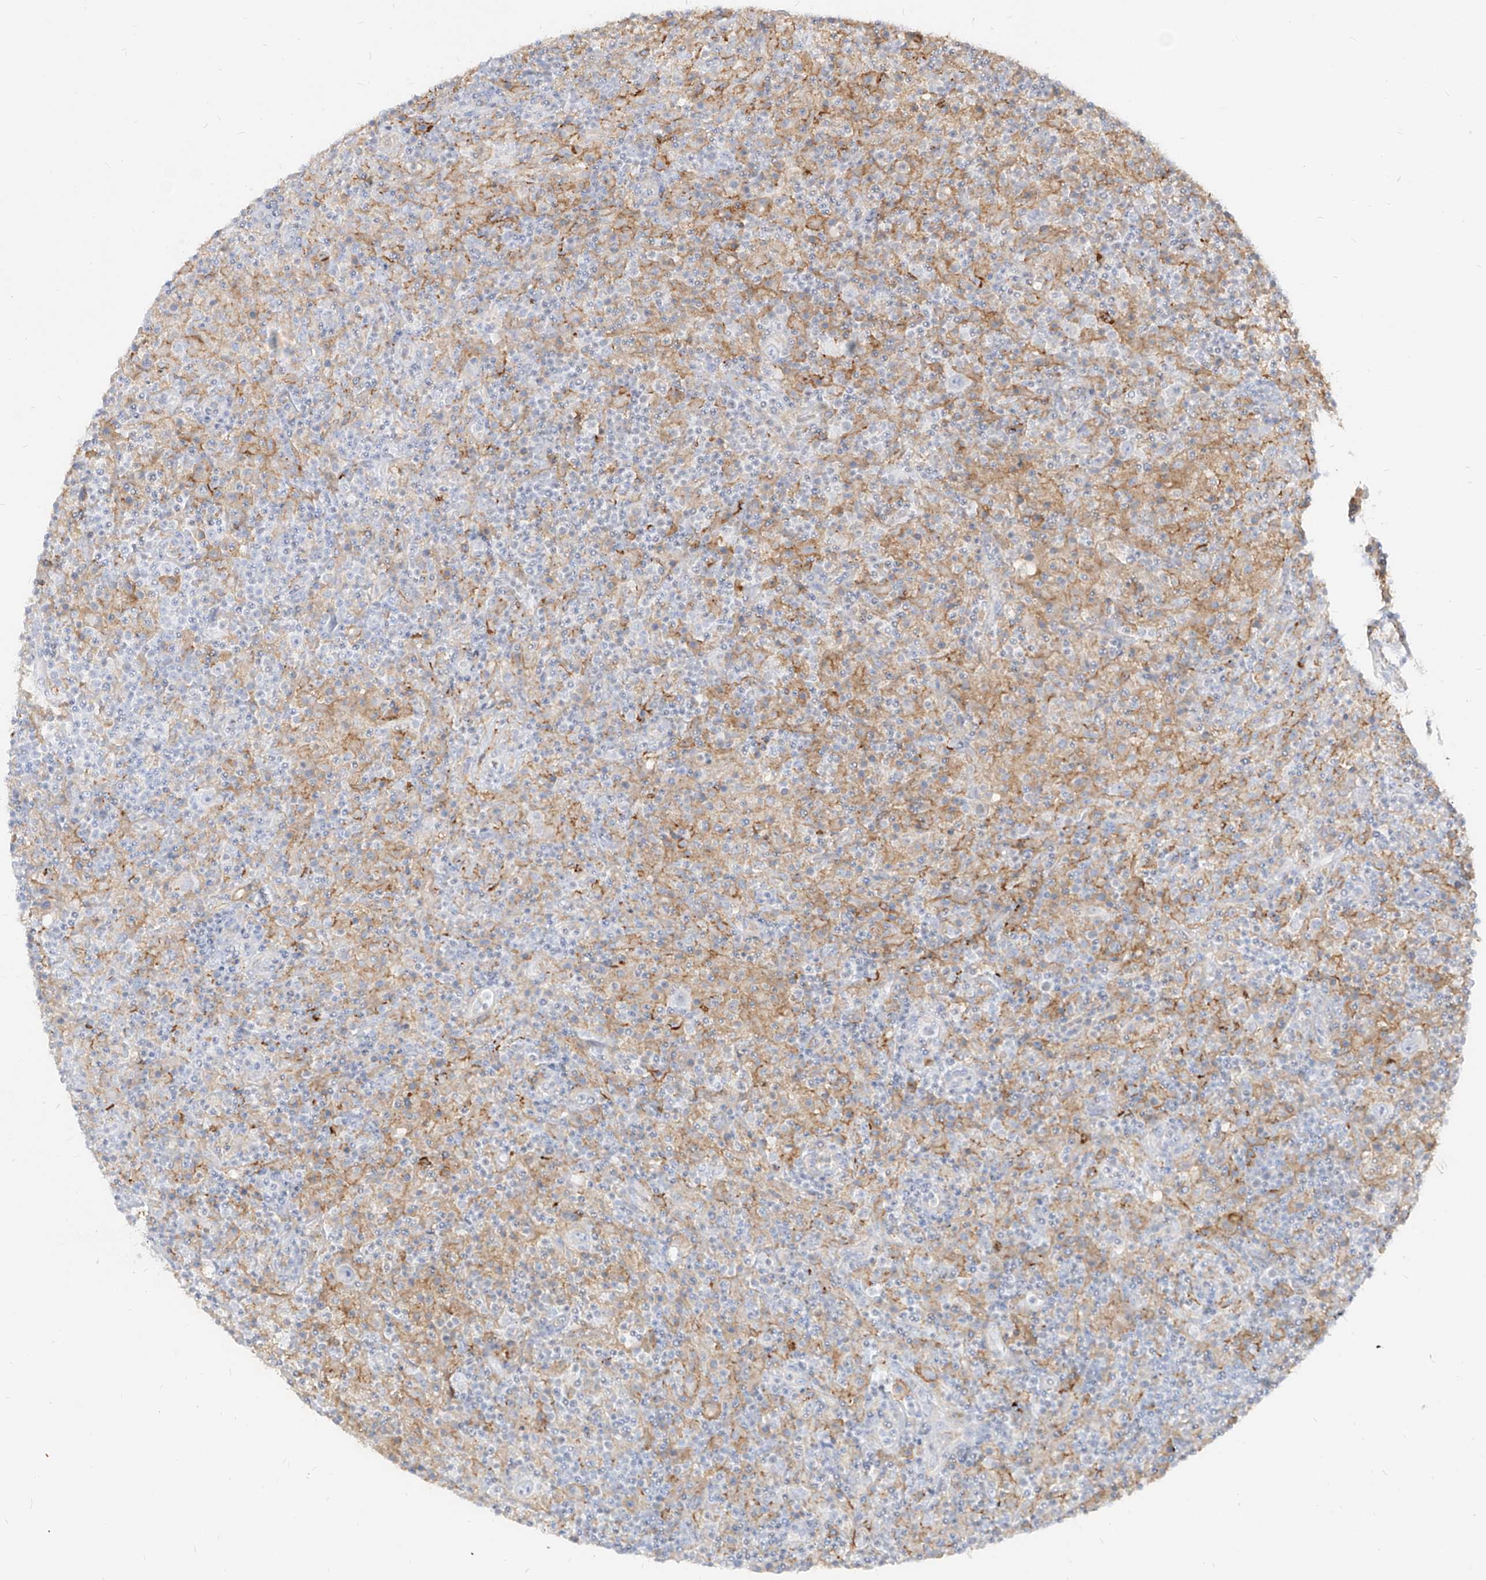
{"staining": {"intensity": "negative", "quantity": "none", "location": "none"}, "tissue": "lymphoma", "cell_type": "Tumor cells", "image_type": "cancer", "snomed": [{"axis": "morphology", "description": "Hodgkin's disease, NOS"}, {"axis": "topography", "description": "Lymph node"}], "caption": "A high-resolution image shows IHC staining of lymphoma, which shows no significant positivity in tumor cells. The staining is performed using DAB (3,3'-diaminobenzidine) brown chromogen with nuclei counter-stained in using hematoxylin.", "gene": "RBFOX3", "patient": {"sex": "male", "age": 70}}